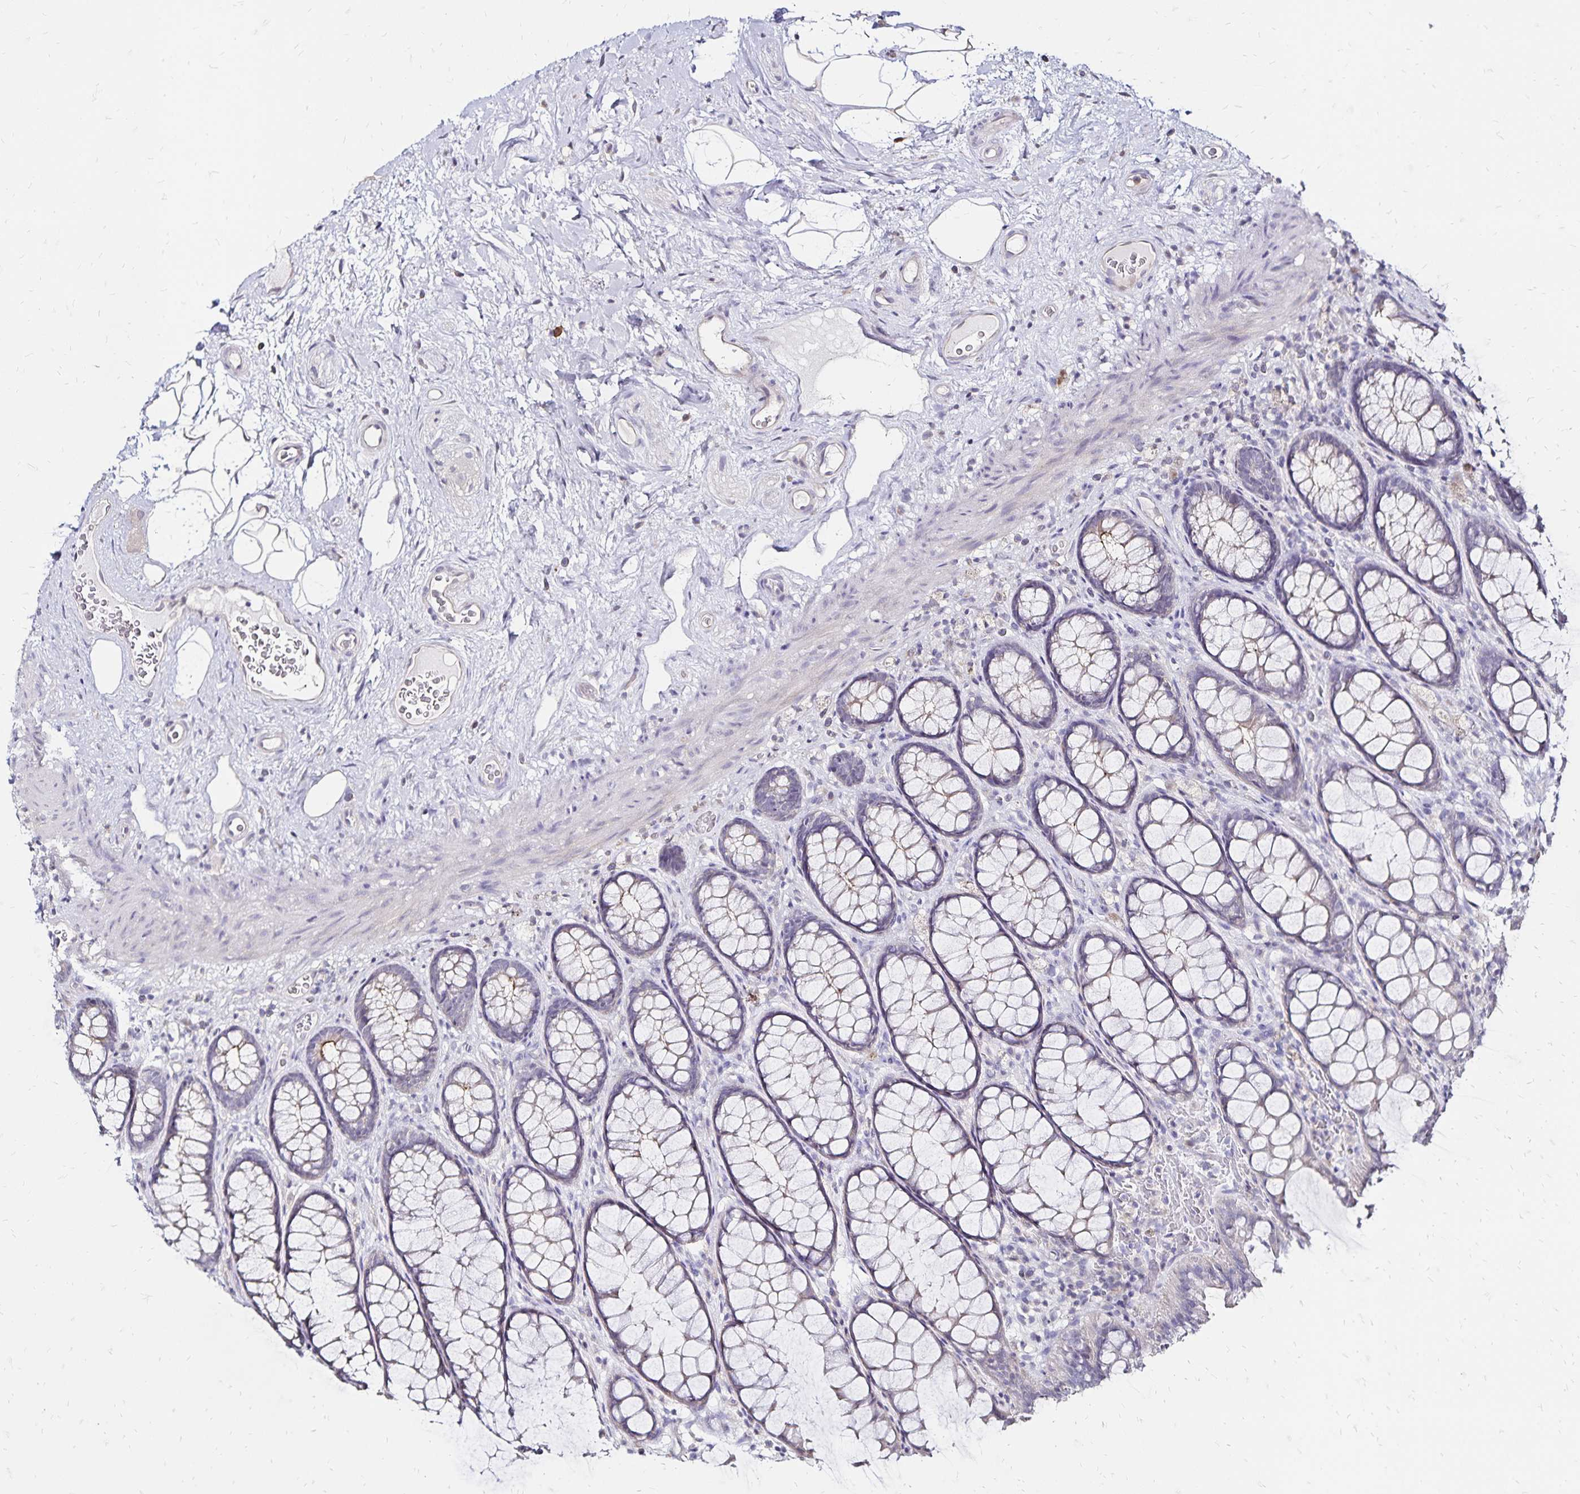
{"staining": {"intensity": "weak", "quantity": "<25%", "location": "cytoplasmic/membranous"}, "tissue": "rectum", "cell_type": "Glandular cells", "image_type": "normal", "snomed": [{"axis": "morphology", "description": "Normal tissue, NOS"}, {"axis": "topography", "description": "Rectum"}], "caption": "Glandular cells are negative for protein expression in normal human rectum. (IHC, brightfield microscopy, high magnification).", "gene": "SLC5A1", "patient": {"sex": "female", "age": 67}}